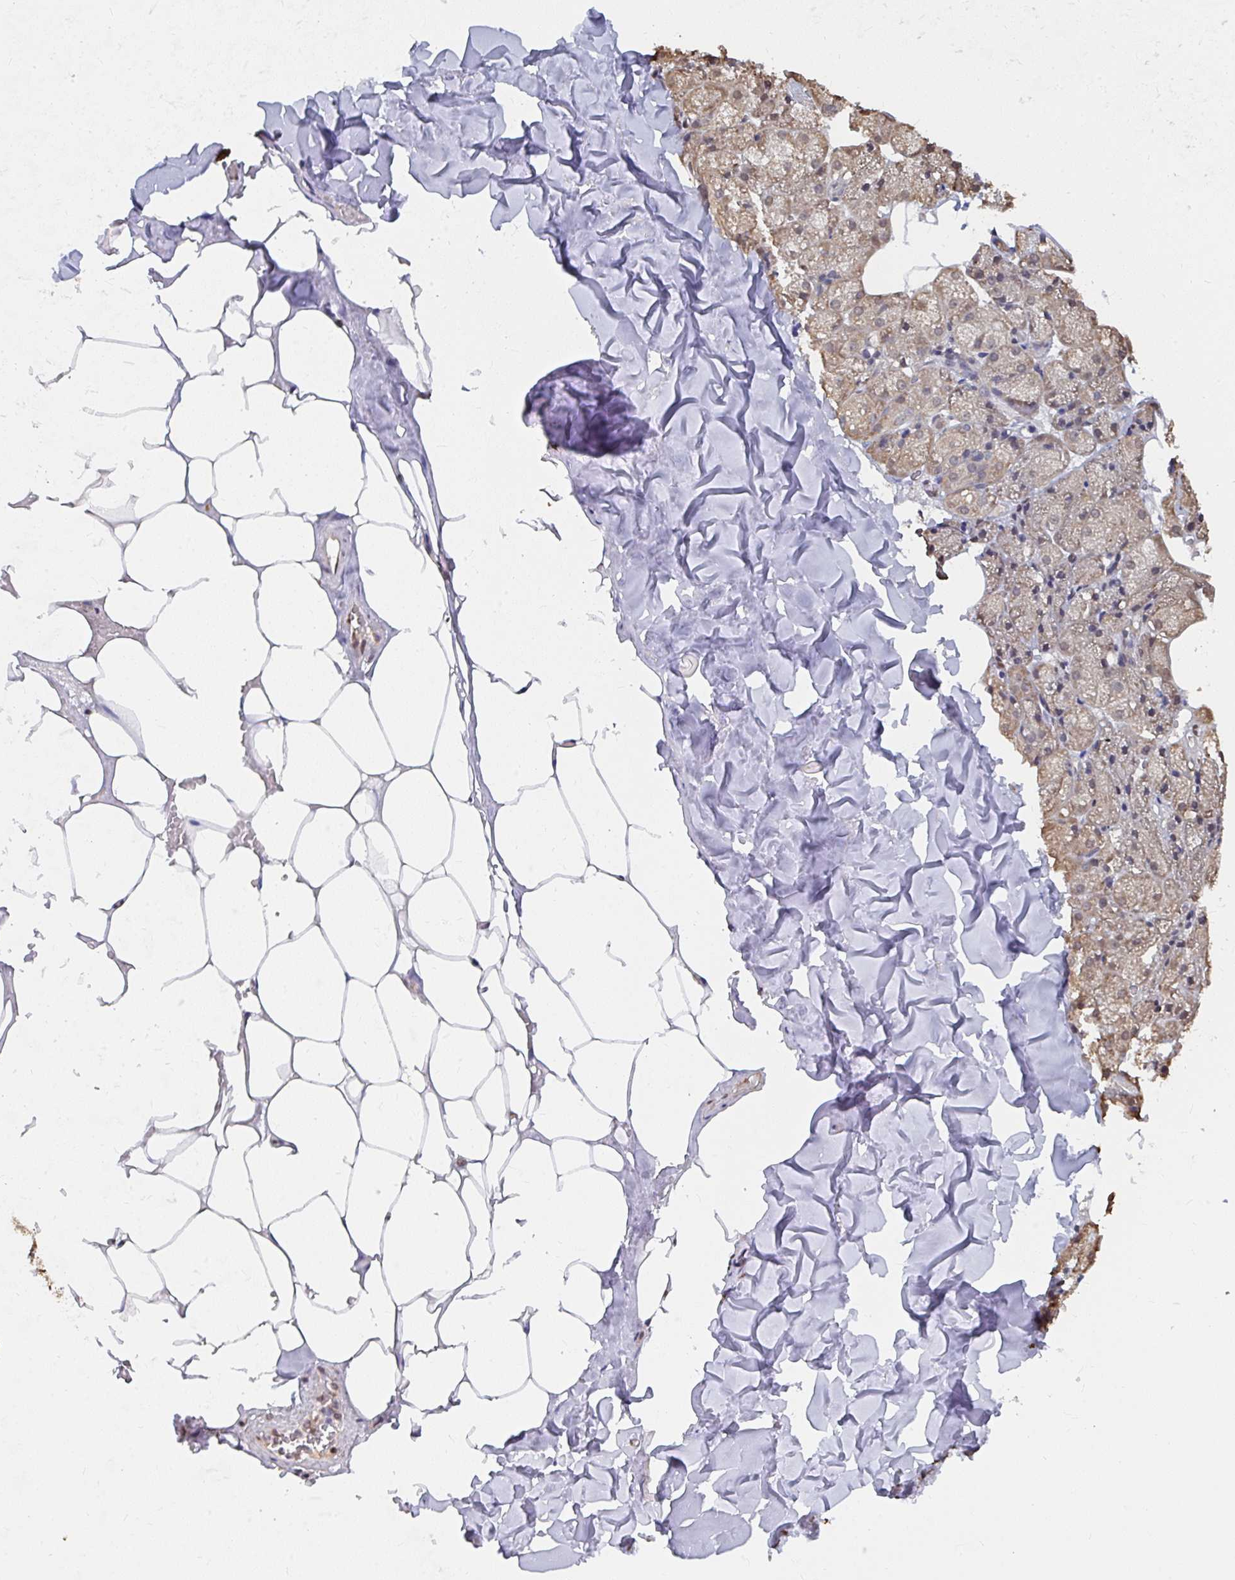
{"staining": {"intensity": "moderate", "quantity": ">75%", "location": "cytoplasmic/membranous"}, "tissue": "salivary gland", "cell_type": "Glandular cells", "image_type": "normal", "snomed": [{"axis": "morphology", "description": "Normal tissue, NOS"}, {"axis": "topography", "description": "Salivary gland"}, {"axis": "topography", "description": "Peripheral nerve tissue"}], "caption": "Human salivary gland stained with a brown dye reveals moderate cytoplasmic/membranous positive positivity in about >75% of glandular cells.", "gene": "SYNCRIP", "patient": {"sex": "male", "age": 38}}